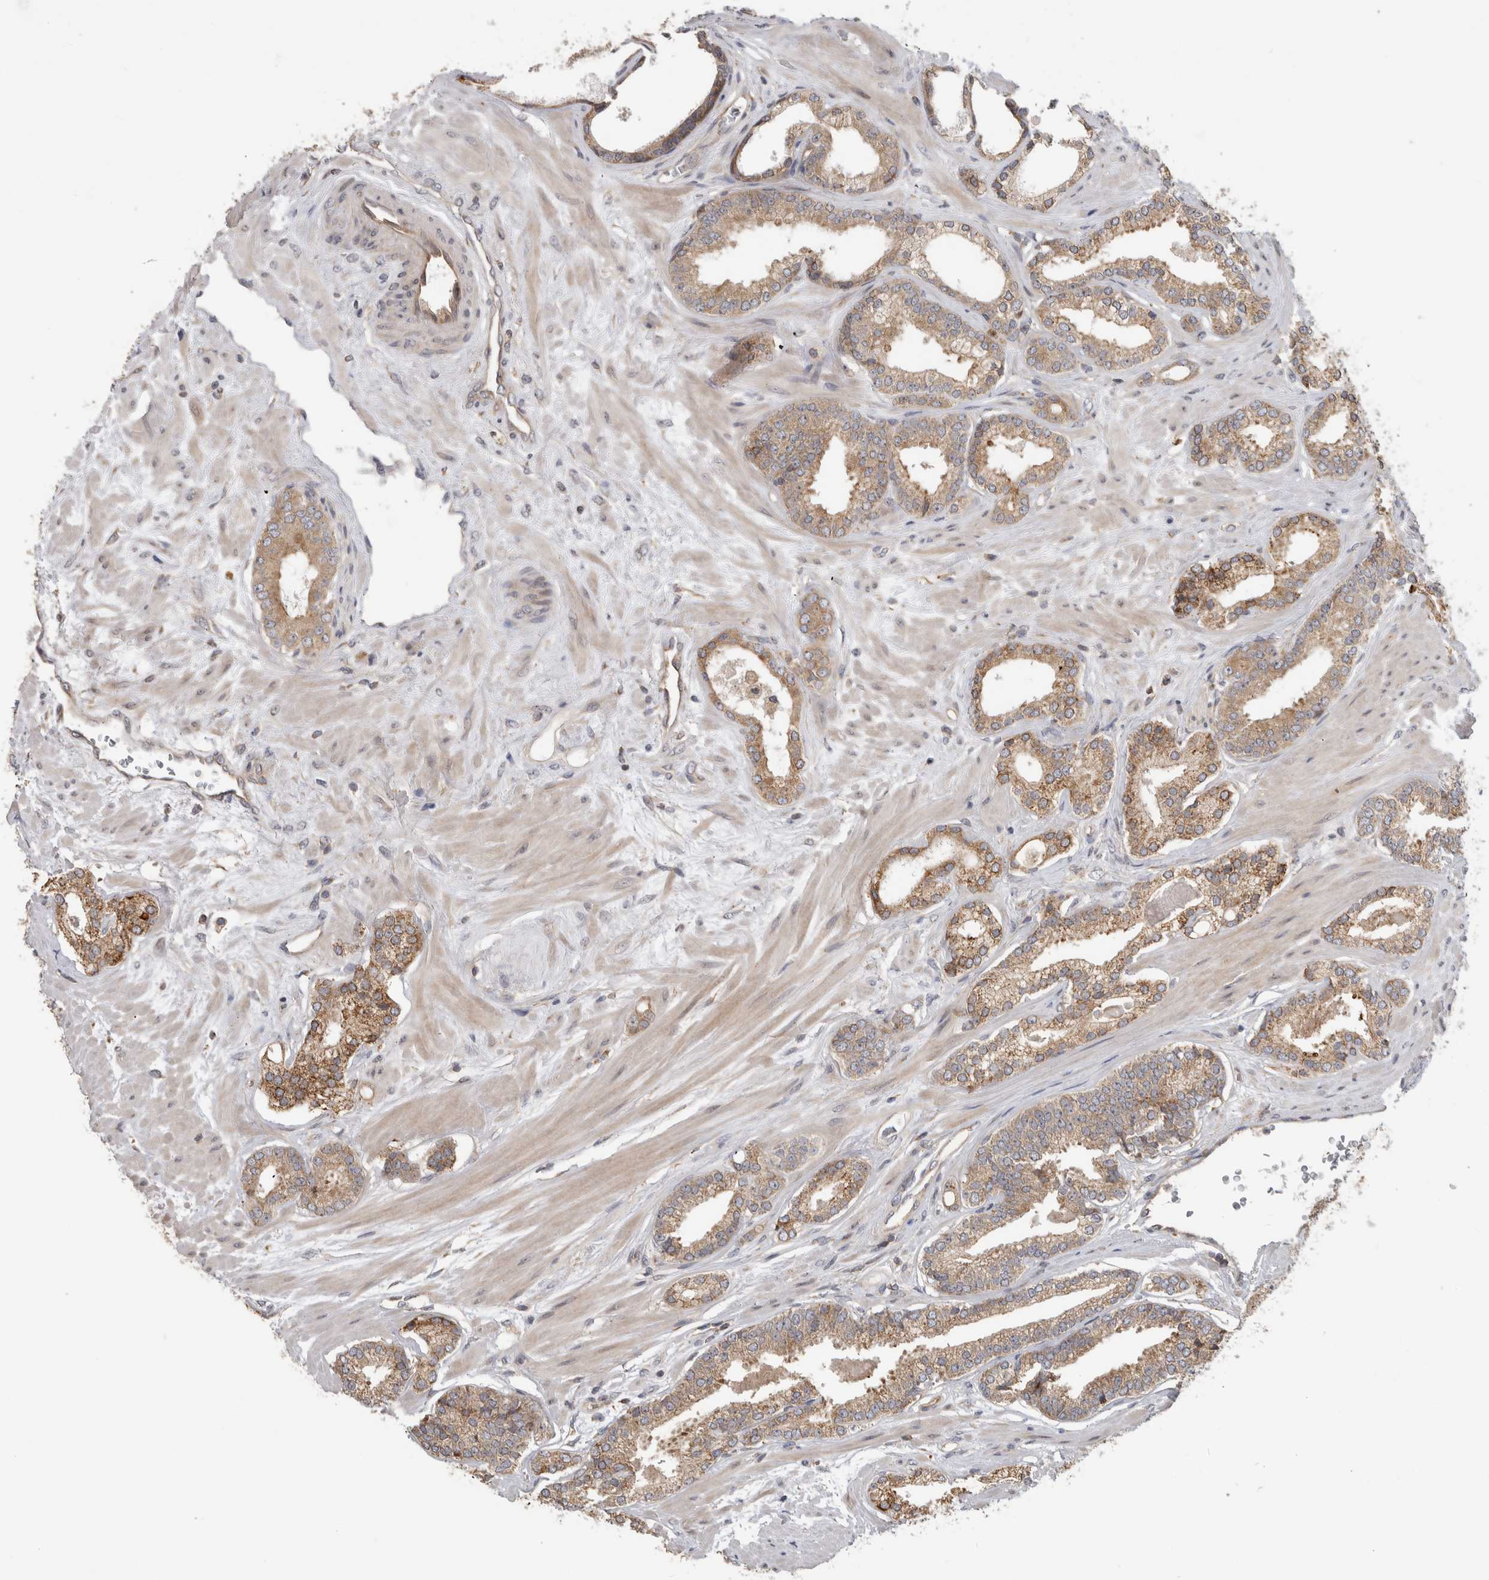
{"staining": {"intensity": "moderate", "quantity": ">75%", "location": "cytoplasmic/membranous"}, "tissue": "prostate cancer", "cell_type": "Tumor cells", "image_type": "cancer", "snomed": [{"axis": "morphology", "description": "Adenocarcinoma, Low grade"}, {"axis": "topography", "description": "Prostate"}], "caption": "This micrograph exhibits low-grade adenocarcinoma (prostate) stained with IHC to label a protein in brown. The cytoplasmic/membranous of tumor cells show moderate positivity for the protein. Nuclei are counter-stained blue.", "gene": "PARP6", "patient": {"sex": "male", "age": 70}}